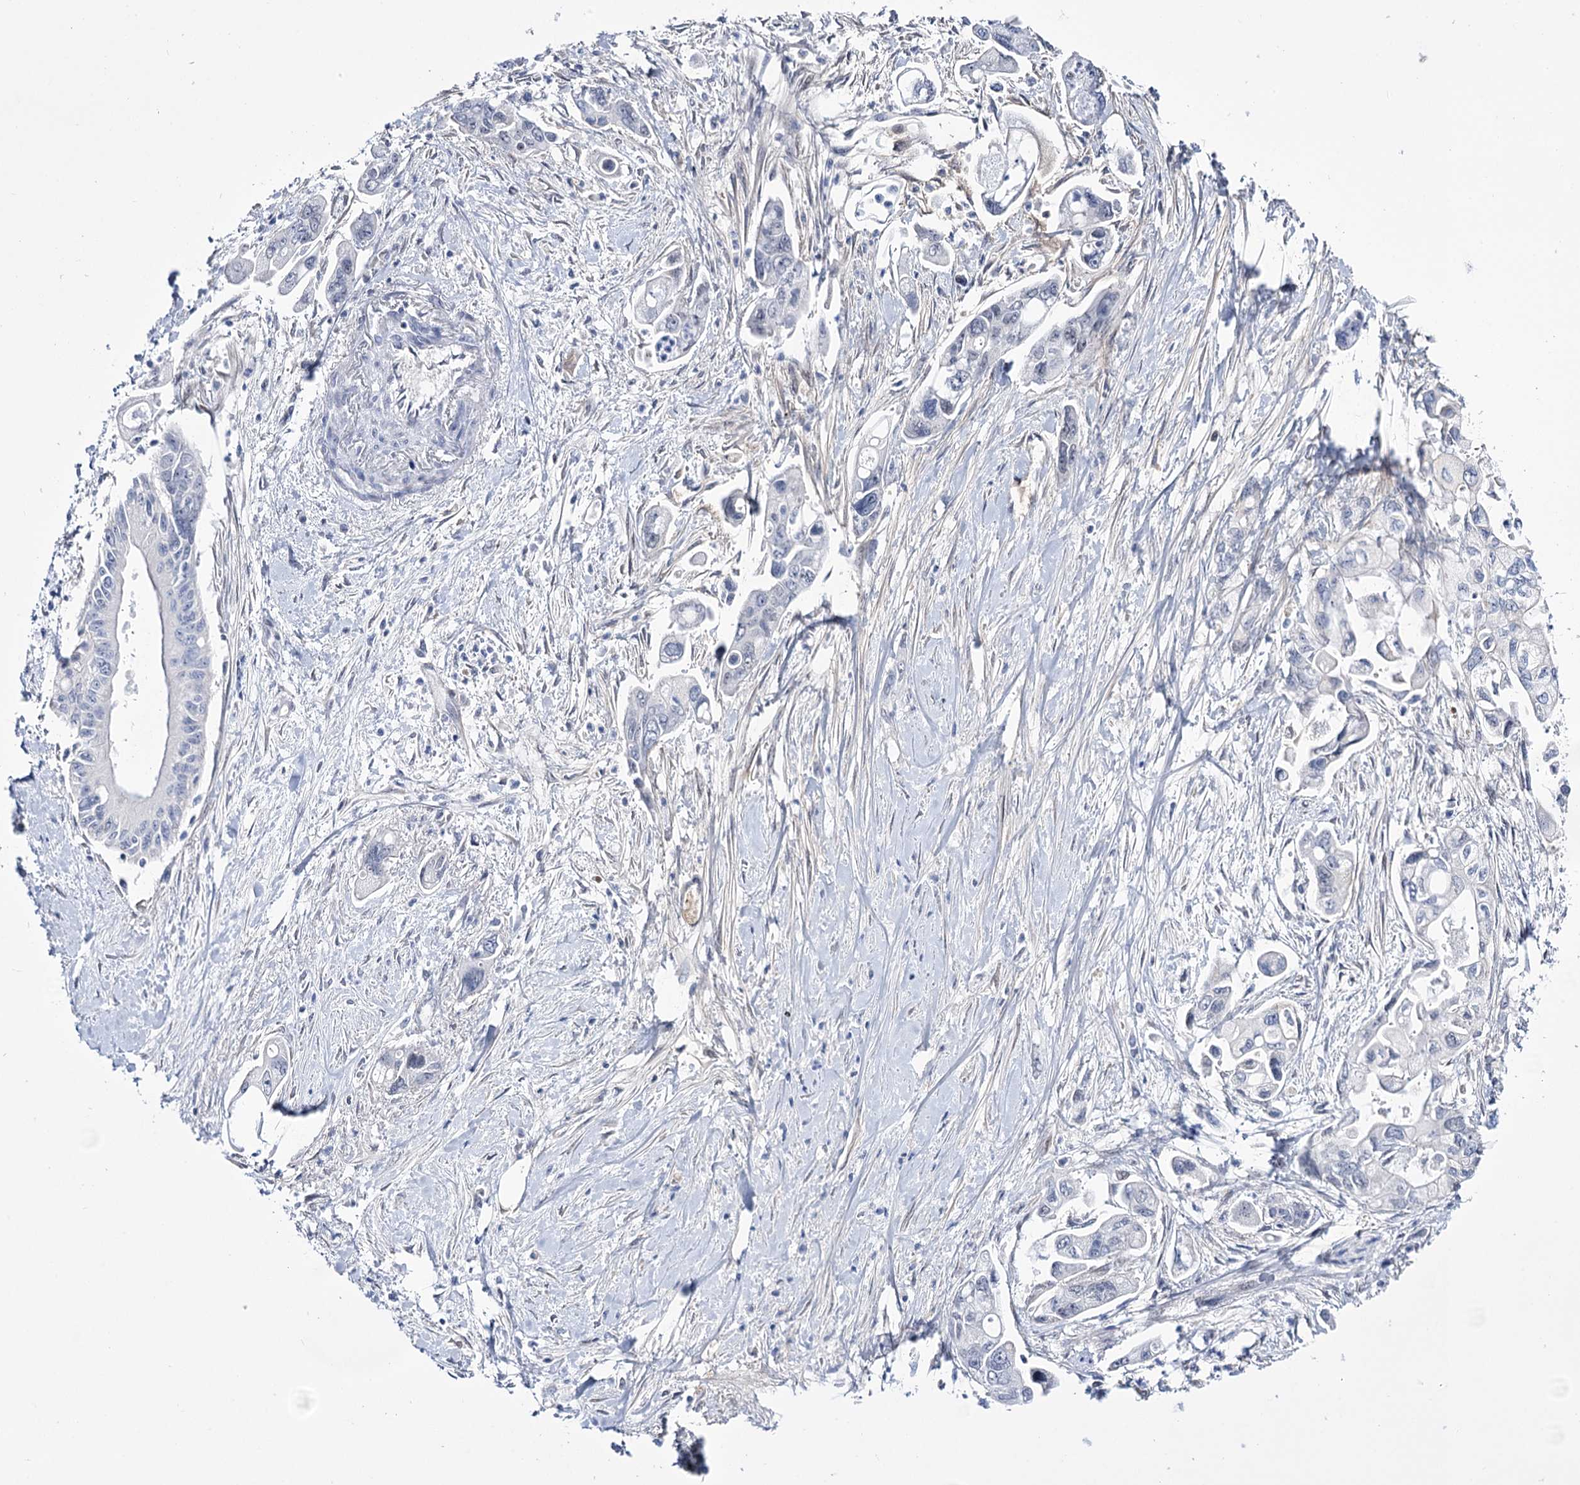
{"staining": {"intensity": "negative", "quantity": "none", "location": "none"}, "tissue": "pancreatic cancer", "cell_type": "Tumor cells", "image_type": "cancer", "snomed": [{"axis": "morphology", "description": "Adenocarcinoma, NOS"}, {"axis": "topography", "description": "Pancreas"}], "caption": "High power microscopy image of an immunohistochemistry micrograph of pancreatic cancer, revealing no significant staining in tumor cells.", "gene": "RBM15B", "patient": {"sex": "male", "age": 70}}